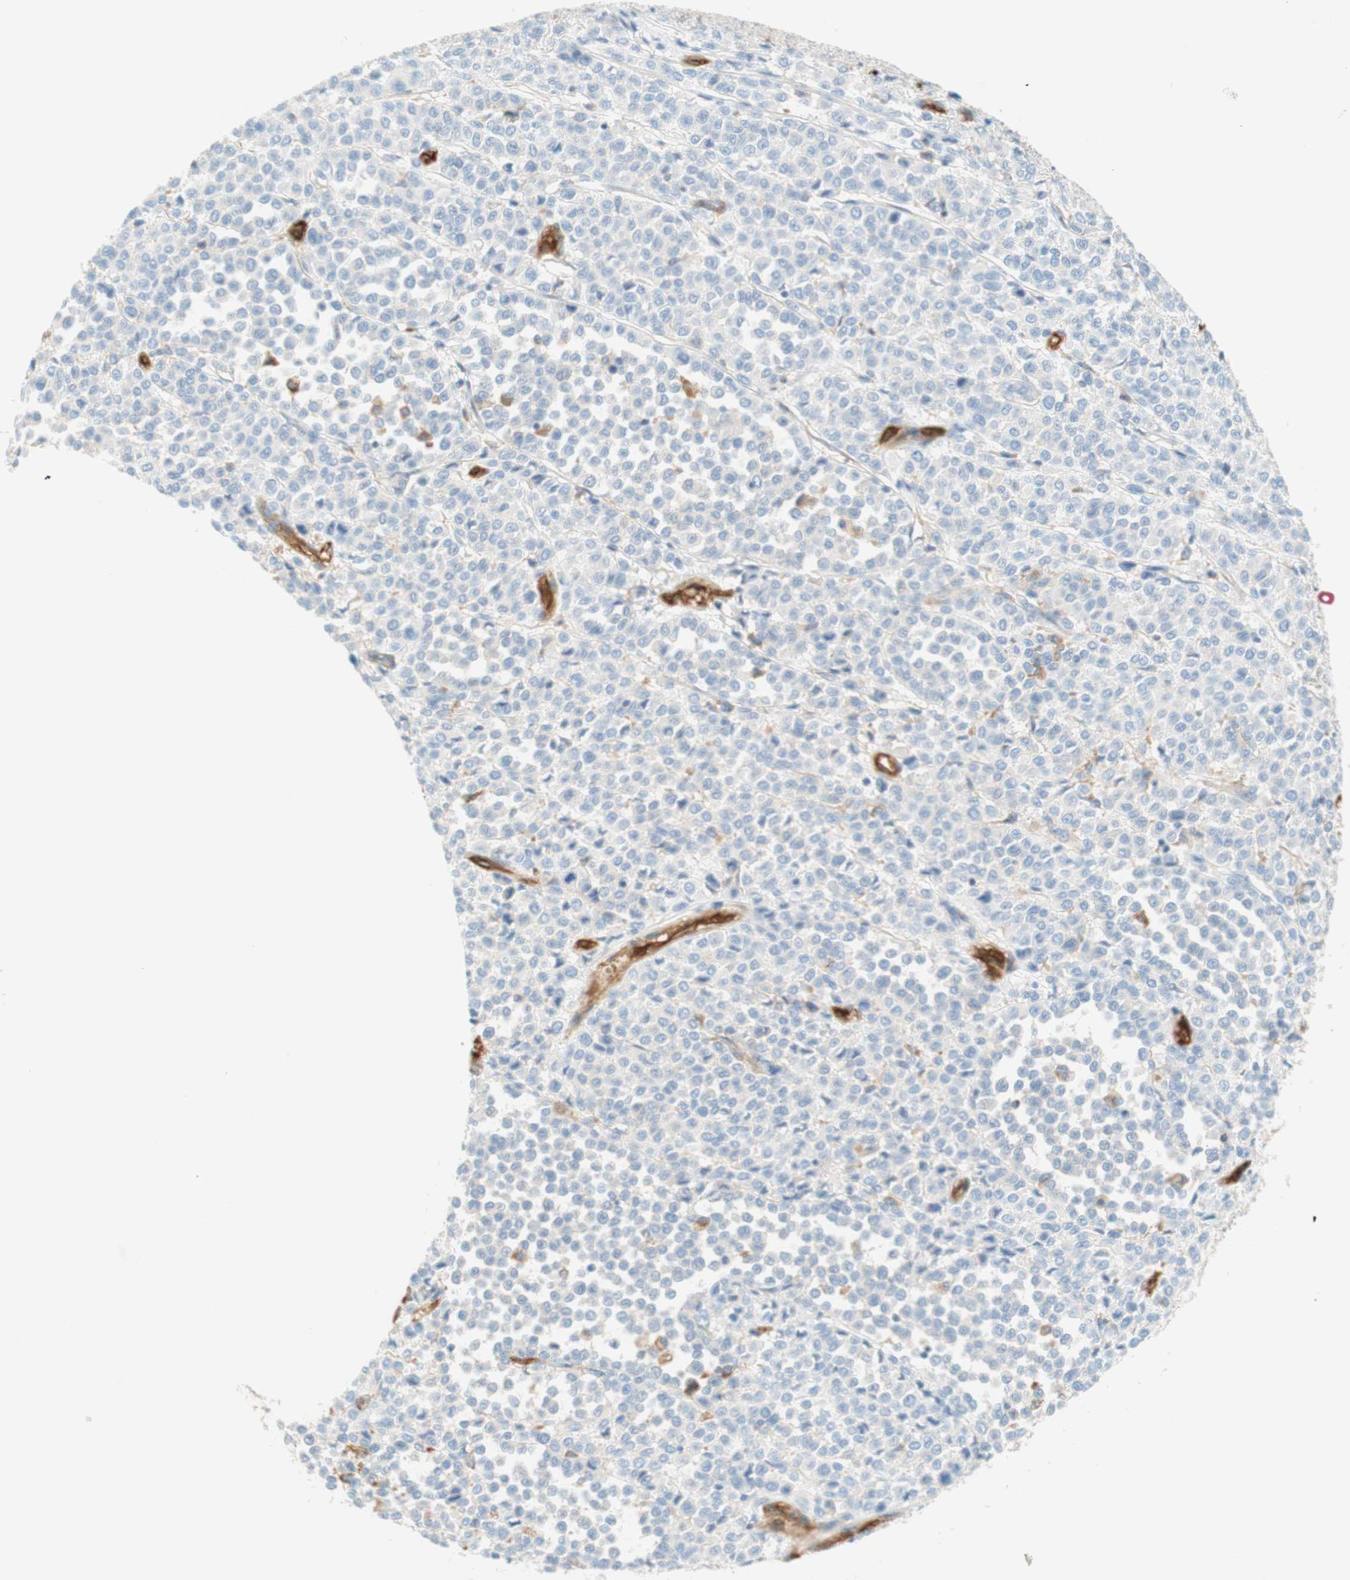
{"staining": {"intensity": "negative", "quantity": "none", "location": "none"}, "tissue": "melanoma", "cell_type": "Tumor cells", "image_type": "cancer", "snomed": [{"axis": "morphology", "description": "Malignant melanoma, Metastatic site"}, {"axis": "topography", "description": "Pancreas"}], "caption": "A high-resolution micrograph shows immunohistochemistry (IHC) staining of melanoma, which reveals no significant expression in tumor cells.", "gene": "STOM", "patient": {"sex": "female", "age": 30}}